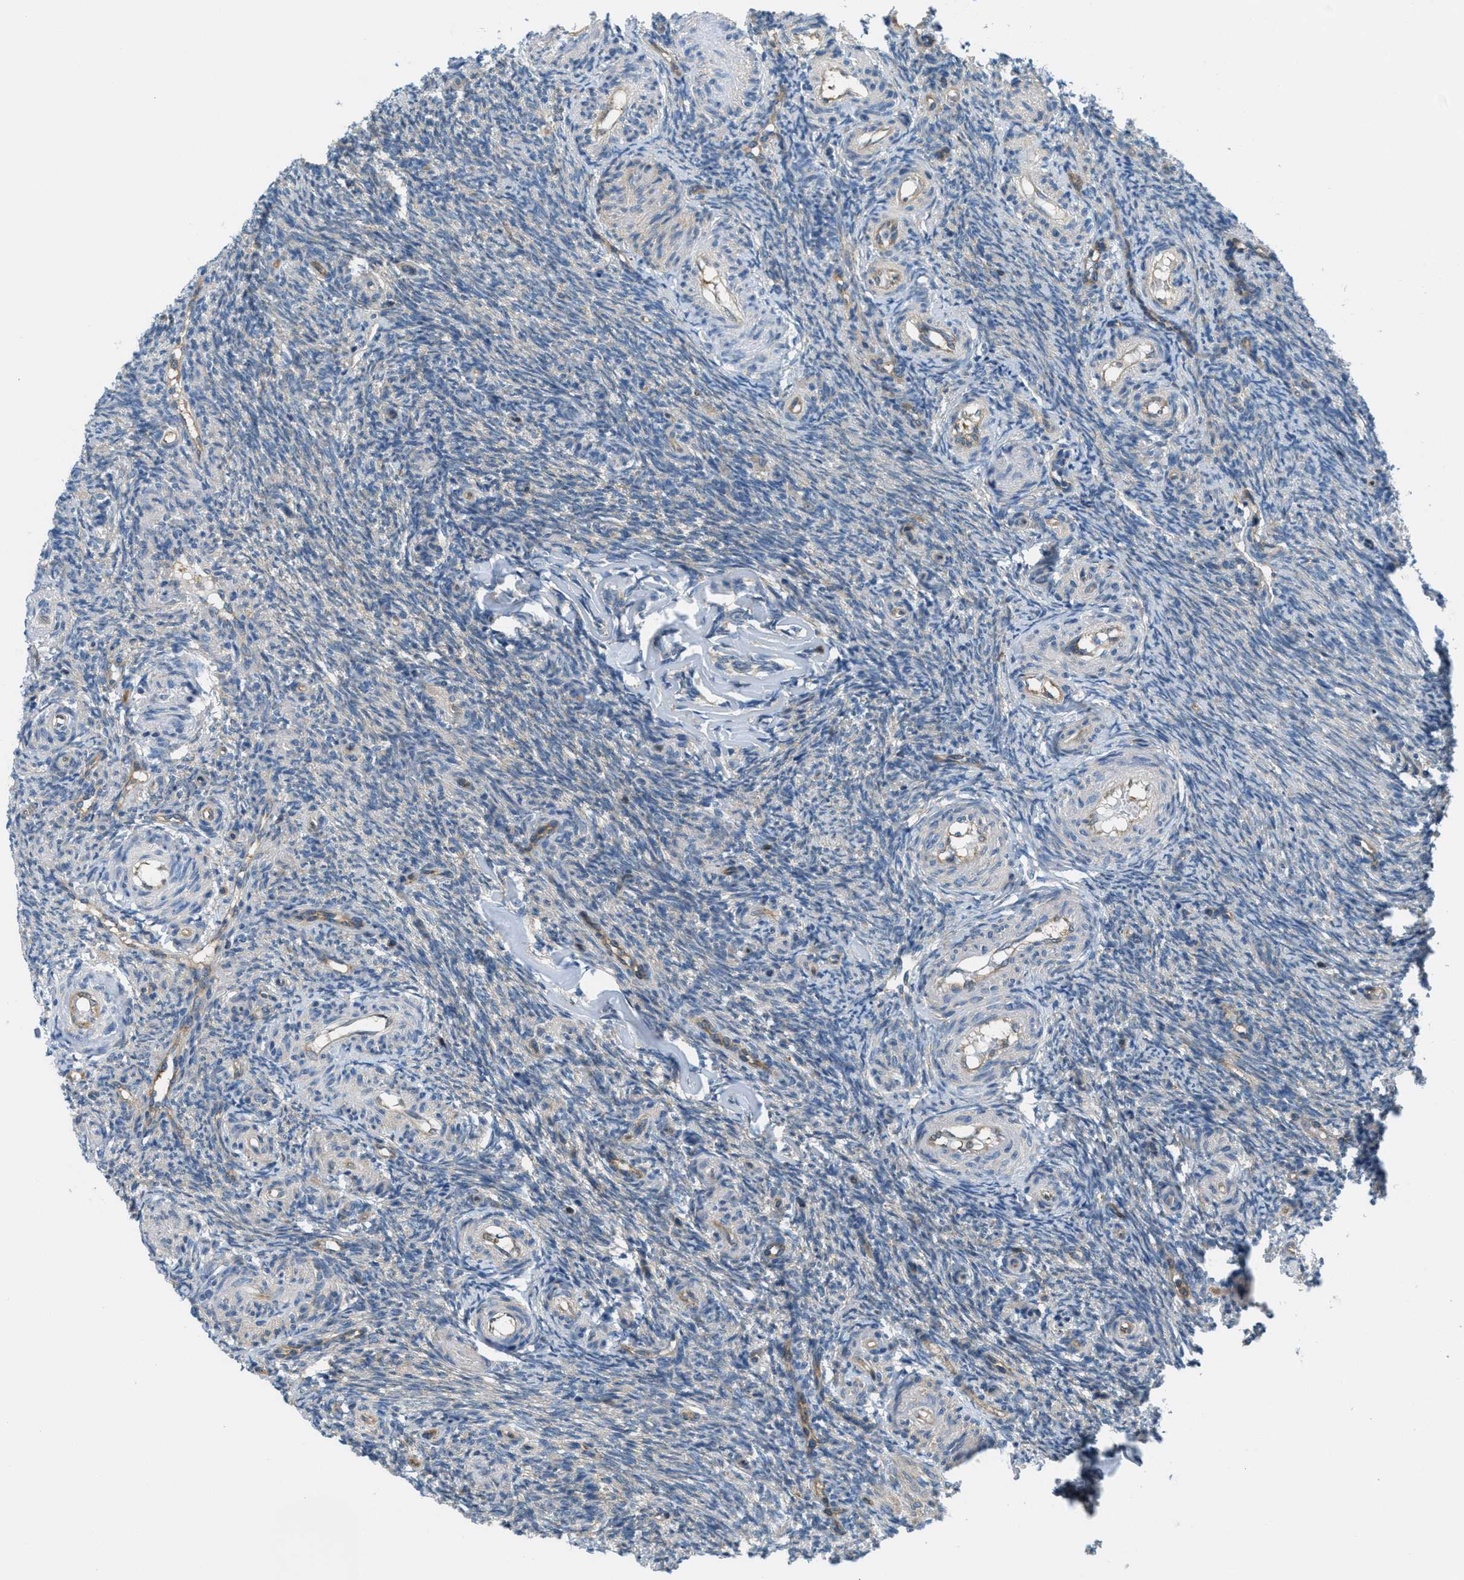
{"staining": {"intensity": "weak", "quantity": "25%-75%", "location": "cytoplasmic/membranous"}, "tissue": "ovary", "cell_type": "Follicle cells", "image_type": "normal", "snomed": [{"axis": "morphology", "description": "Normal tissue, NOS"}, {"axis": "topography", "description": "Ovary"}], "caption": "A brown stain shows weak cytoplasmic/membranous expression of a protein in follicle cells of benign ovary.", "gene": "PIP5K1C", "patient": {"sex": "female", "age": 41}}